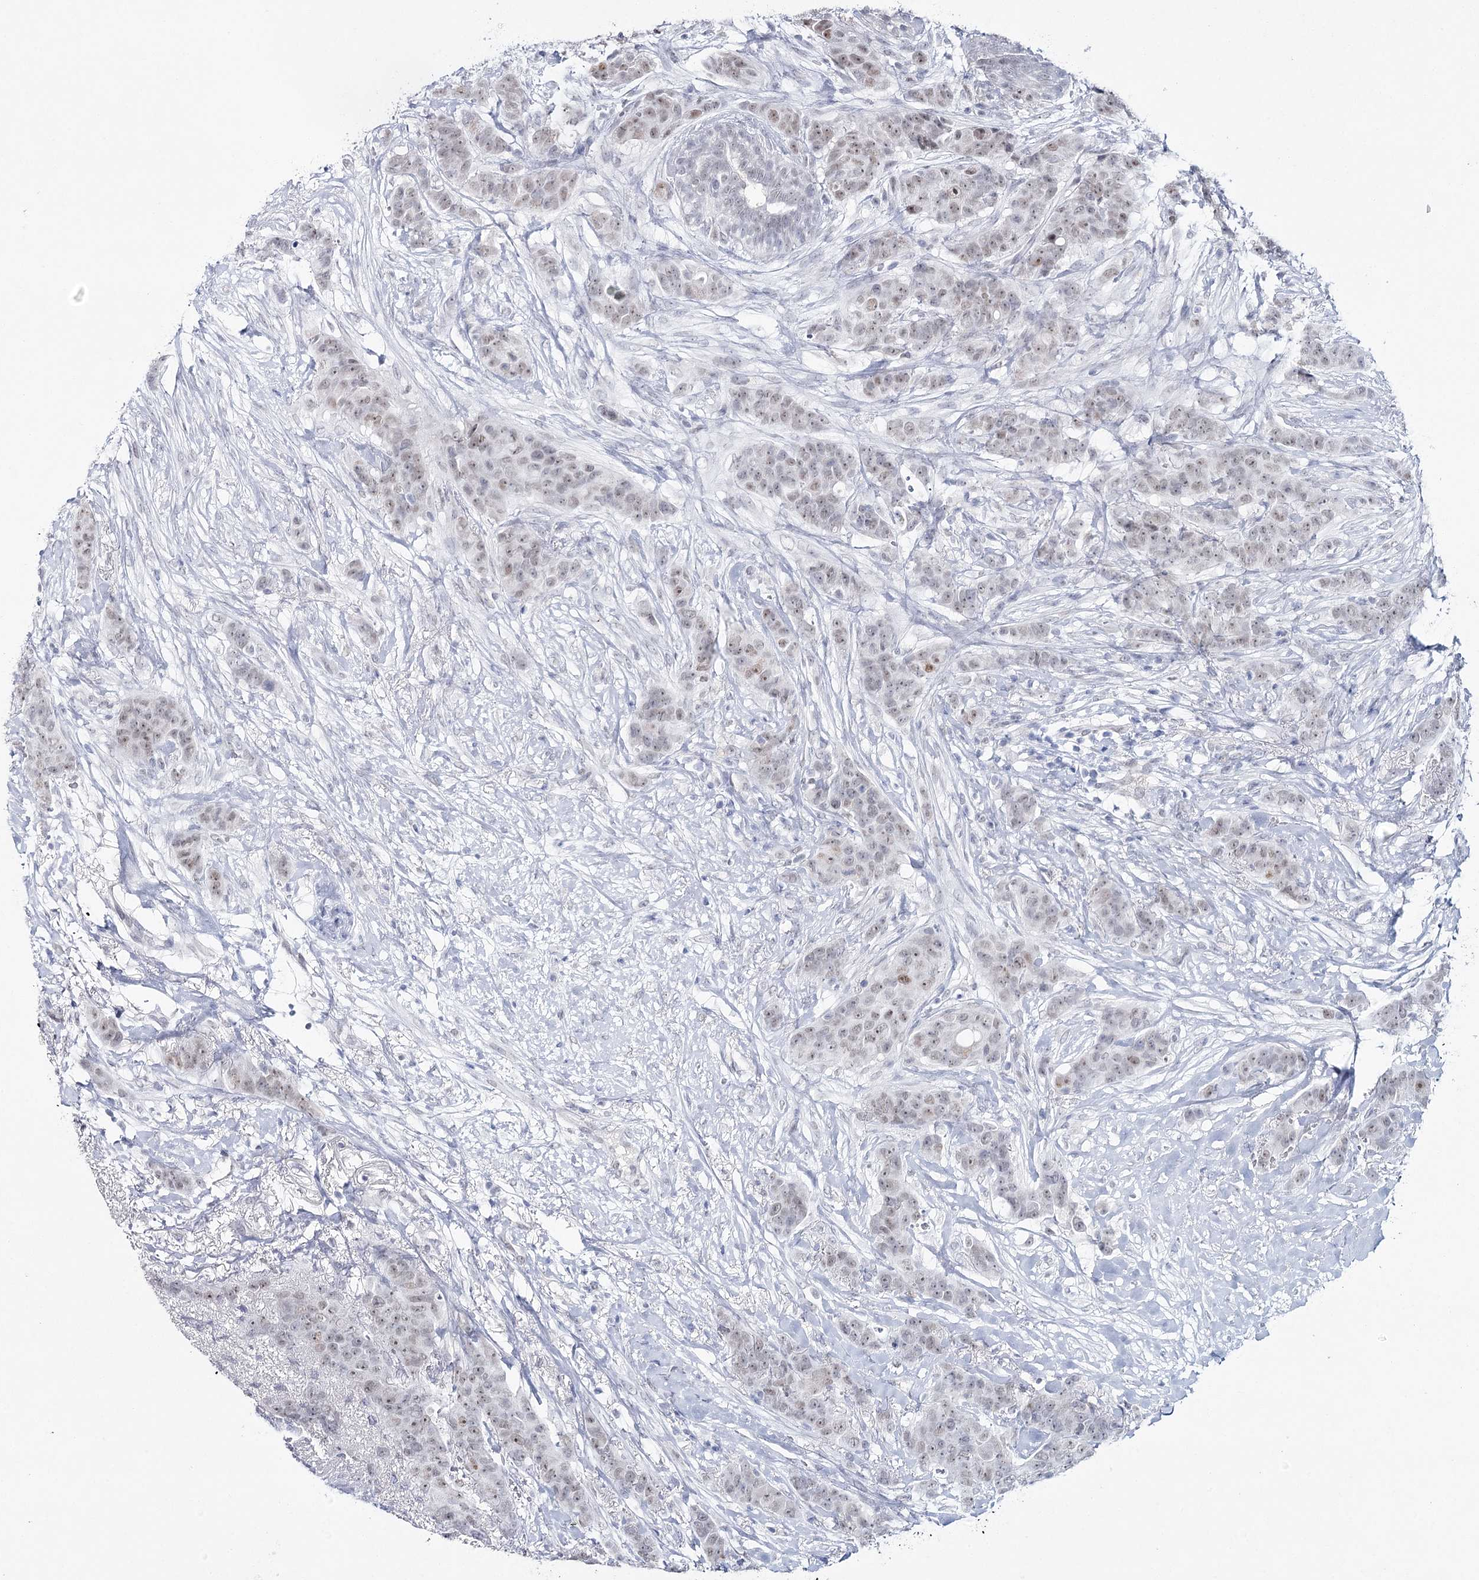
{"staining": {"intensity": "weak", "quantity": ">75%", "location": "nuclear"}, "tissue": "breast cancer", "cell_type": "Tumor cells", "image_type": "cancer", "snomed": [{"axis": "morphology", "description": "Duct carcinoma"}, {"axis": "topography", "description": "Breast"}], "caption": "A high-resolution image shows immunohistochemistry (IHC) staining of breast cancer, which demonstrates weak nuclear staining in approximately >75% of tumor cells. Immunohistochemistry stains the protein in brown and the nuclei are stained blue.", "gene": "ZC3H8", "patient": {"sex": "female", "age": 40}}